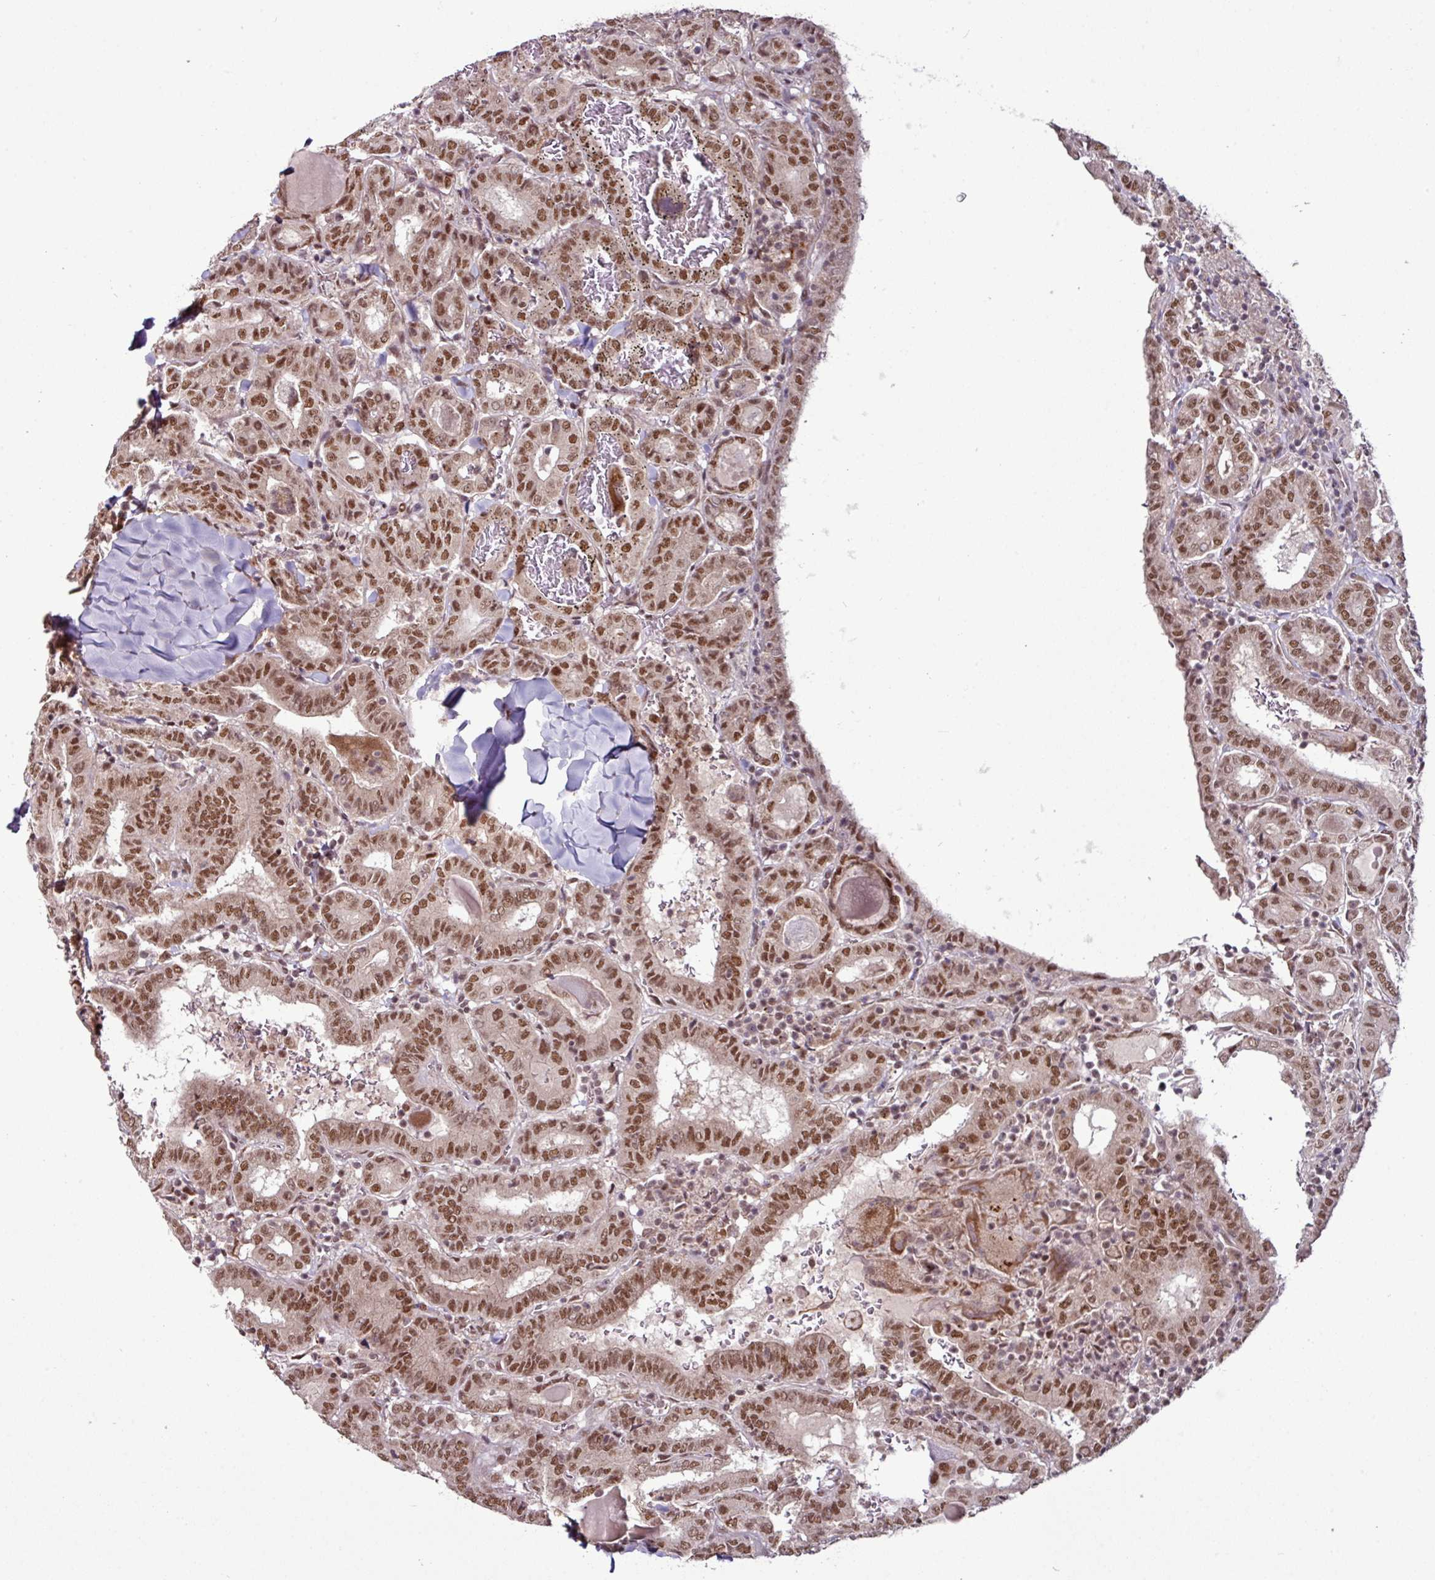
{"staining": {"intensity": "moderate", "quantity": ">75%", "location": "cytoplasmic/membranous,nuclear"}, "tissue": "thyroid cancer", "cell_type": "Tumor cells", "image_type": "cancer", "snomed": [{"axis": "morphology", "description": "Papillary adenocarcinoma, NOS"}, {"axis": "topography", "description": "Thyroid gland"}], "caption": "Papillary adenocarcinoma (thyroid) stained for a protein (brown) displays moderate cytoplasmic/membranous and nuclear positive positivity in approximately >75% of tumor cells.", "gene": "MORF4L2", "patient": {"sex": "female", "age": 72}}